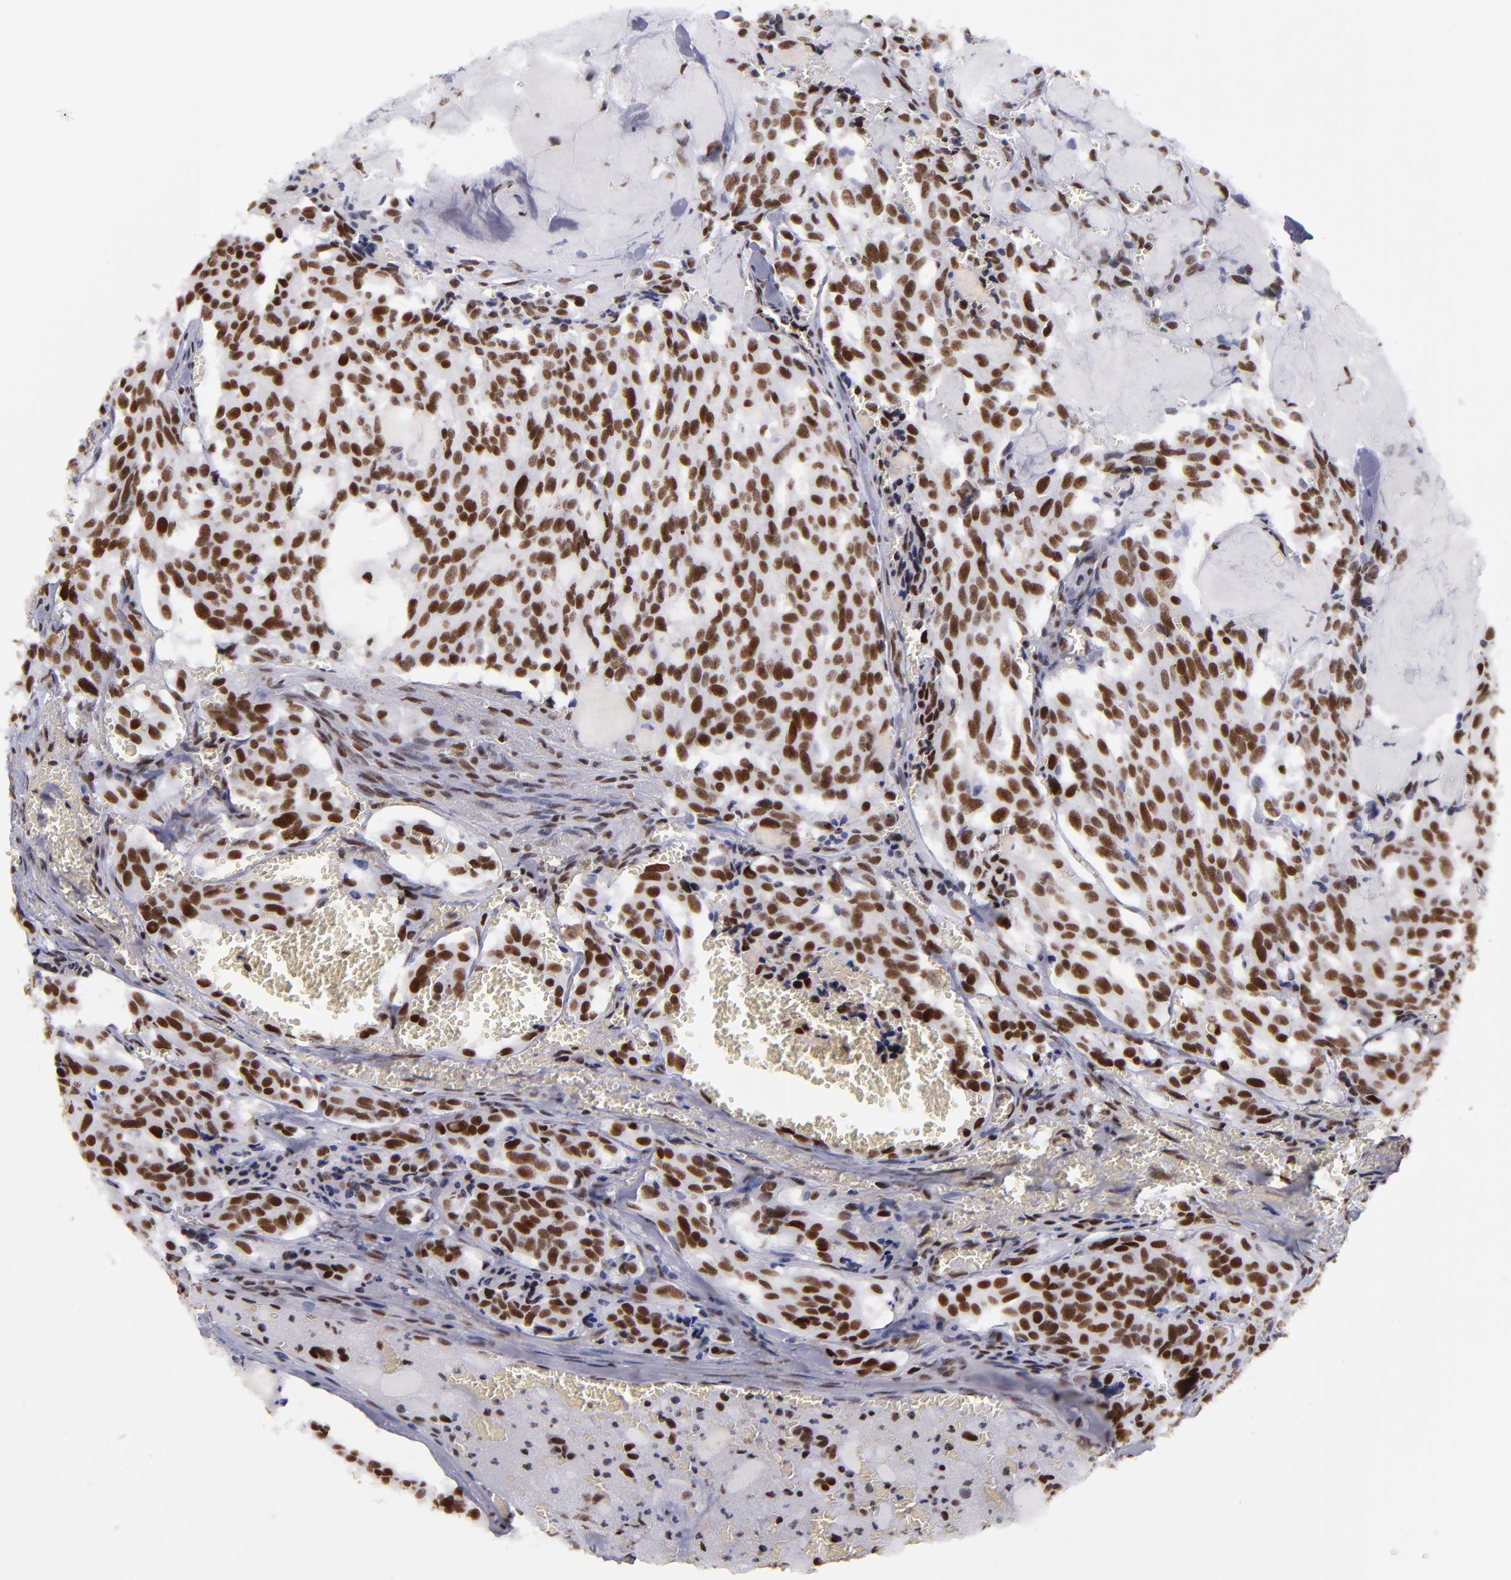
{"staining": {"intensity": "strong", "quantity": ">75%", "location": "nuclear"}, "tissue": "thyroid cancer", "cell_type": "Tumor cells", "image_type": "cancer", "snomed": [{"axis": "morphology", "description": "Carcinoma, NOS"}, {"axis": "morphology", "description": "Carcinoid, malignant, NOS"}, {"axis": "topography", "description": "Thyroid gland"}], "caption": "IHC micrograph of neoplastic tissue: human malignant carcinoid (thyroid) stained using IHC shows high levels of strong protein expression localized specifically in the nuclear of tumor cells, appearing as a nuclear brown color.", "gene": "TERF2", "patient": {"sex": "male", "age": 33}}